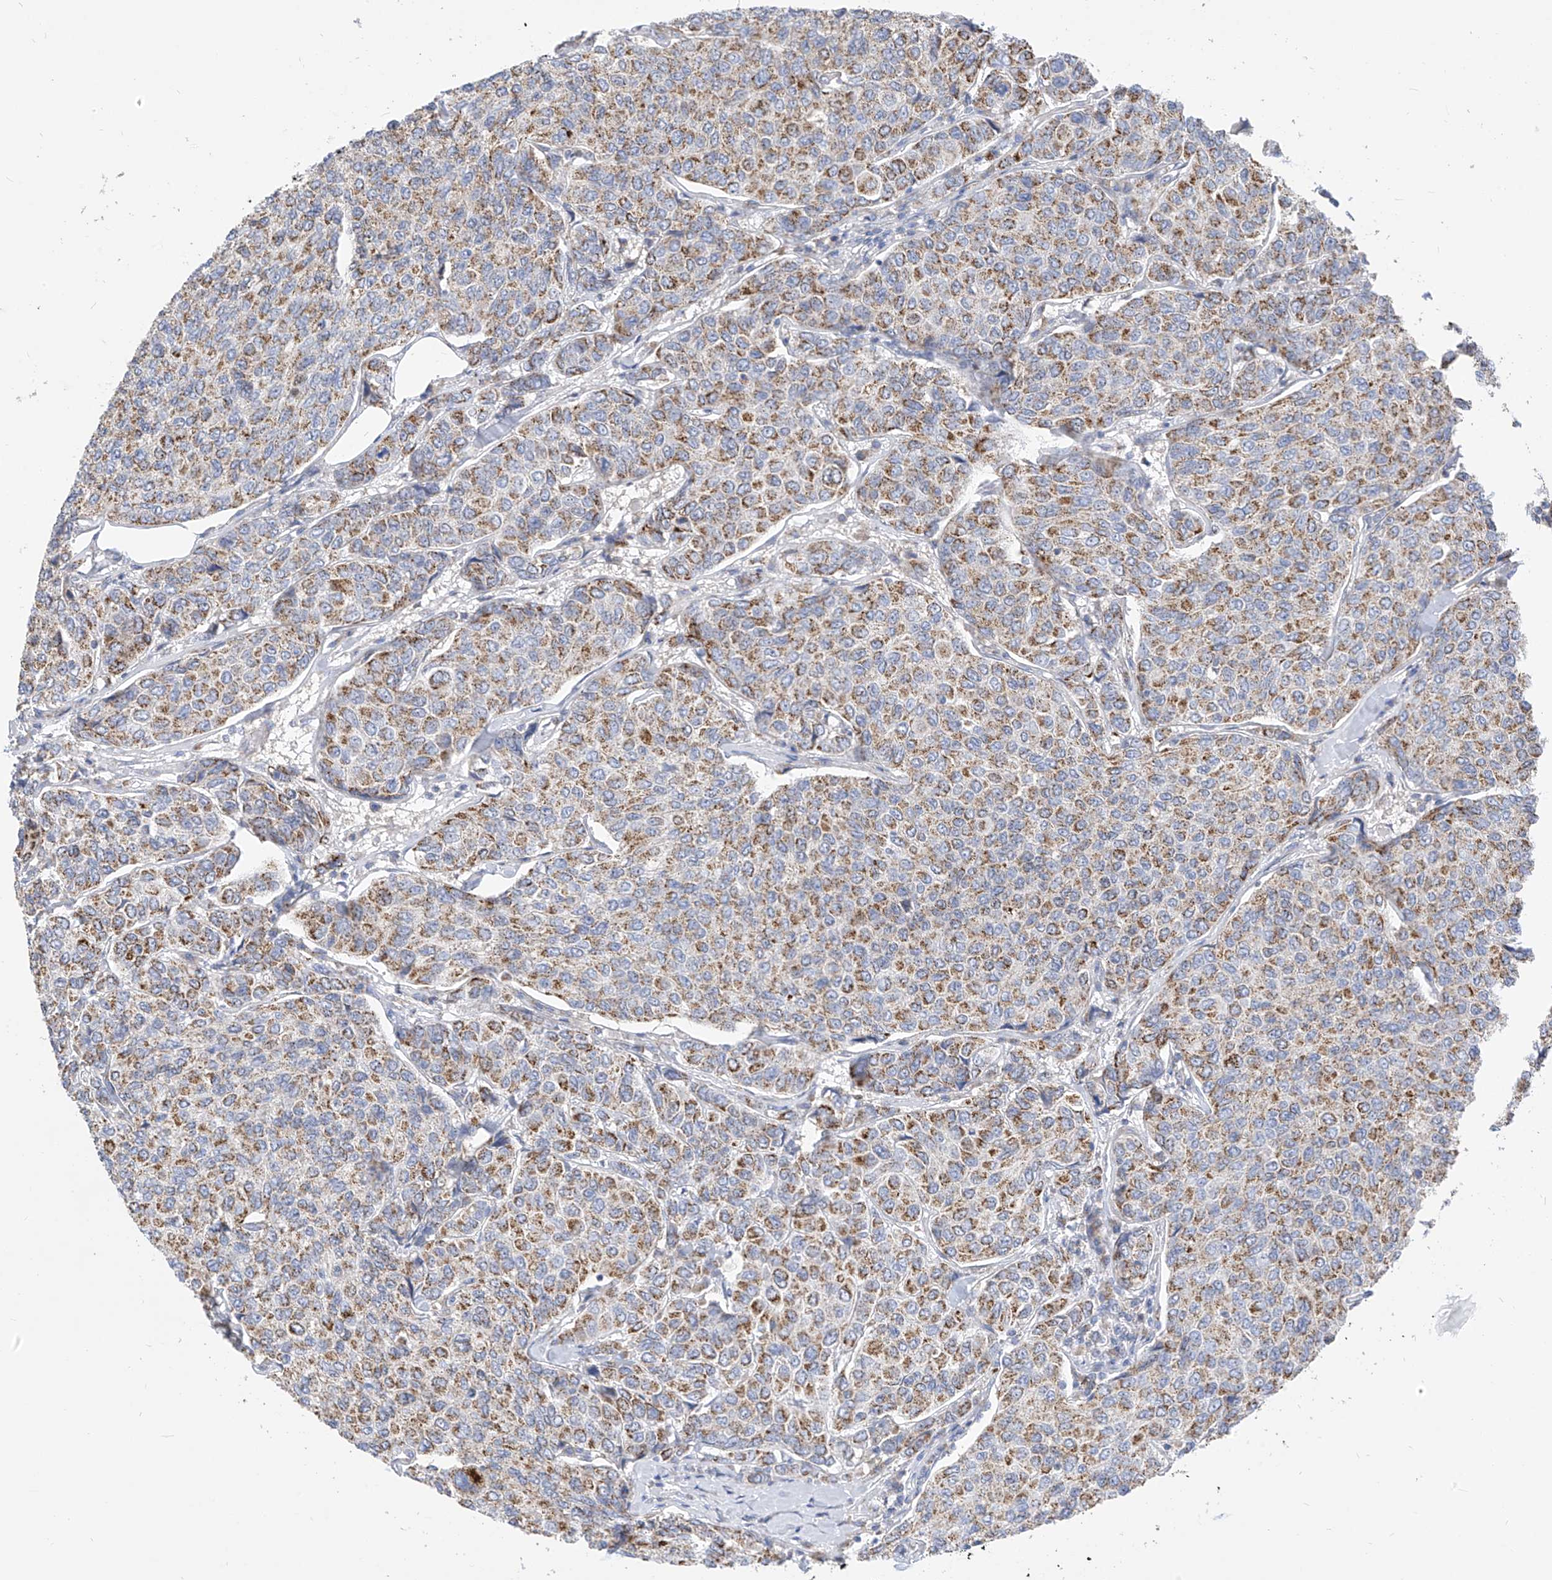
{"staining": {"intensity": "moderate", "quantity": ">75%", "location": "cytoplasmic/membranous"}, "tissue": "breast cancer", "cell_type": "Tumor cells", "image_type": "cancer", "snomed": [{"axis": "morphology", "description": "Duct carcinoma"}, {"axis": "topography", "description": "Breast"}], "caption": "Protein positivity by immunohistochemistry (IHC) exhibits moderate cytoplasmic/membranous expression in approximately >75% of tumor cells in breast cancer (infiltrating ductal carcinoma).", "gene": "RASA2", "patient": {"sex": "female", "age": 55}}